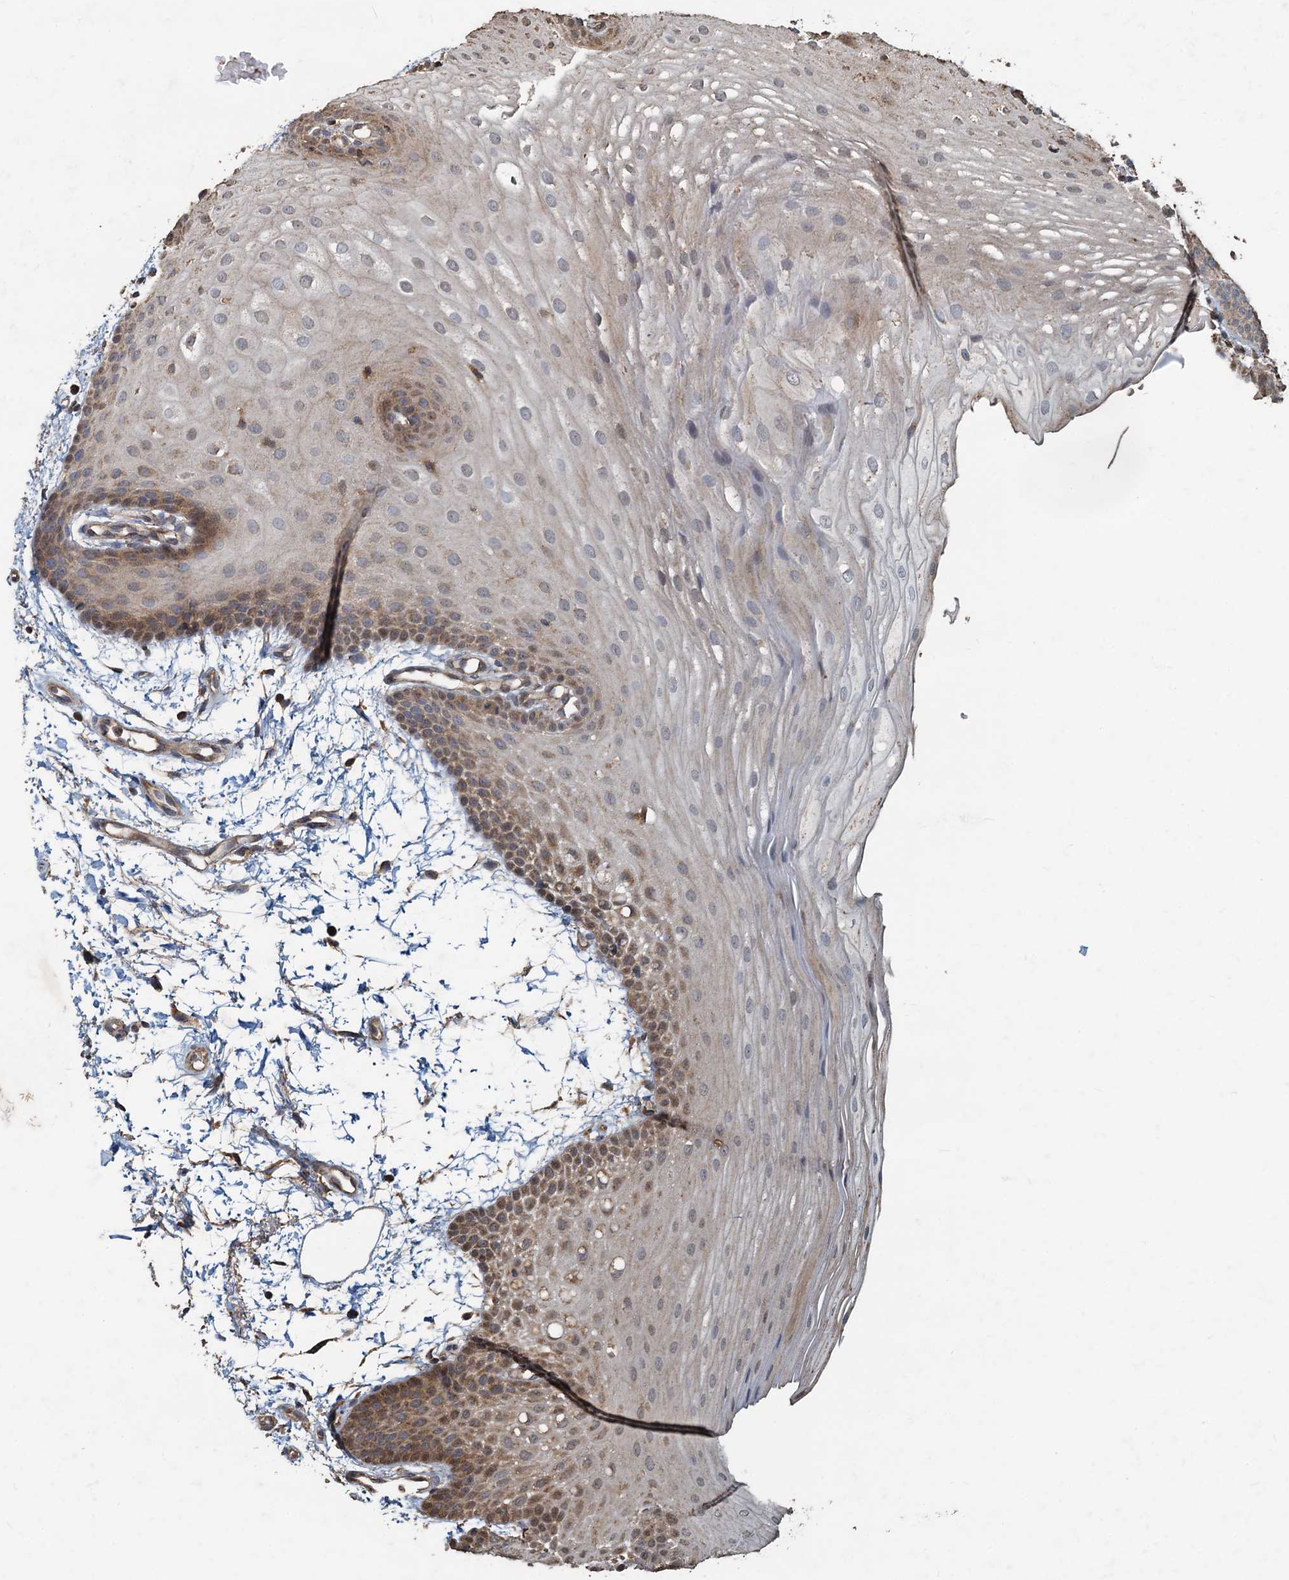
{"staining": {"intensity": "weak", "quantity": "<25%", "location": "cytoplasmic/membranous"}, "tissue": "oral mucosa", "cell_type": "Squamous epithelial cells", "image_type": "normal", "snomed": [{"axis": "morphology", "description": "Normal tissue, NOS"}, {"axis": "topography", "description": "Oral tissue"}], "caption": "DAB immunohistochemical staining of normal human oral mucosa reveals no significant staining in squamous epithelial cells. (Brightfield microscopy of DAB immunohistochemistry (IHC) at high magnification).", "gene": "SDS", "patient": {"sex": "male", "age": 68}}